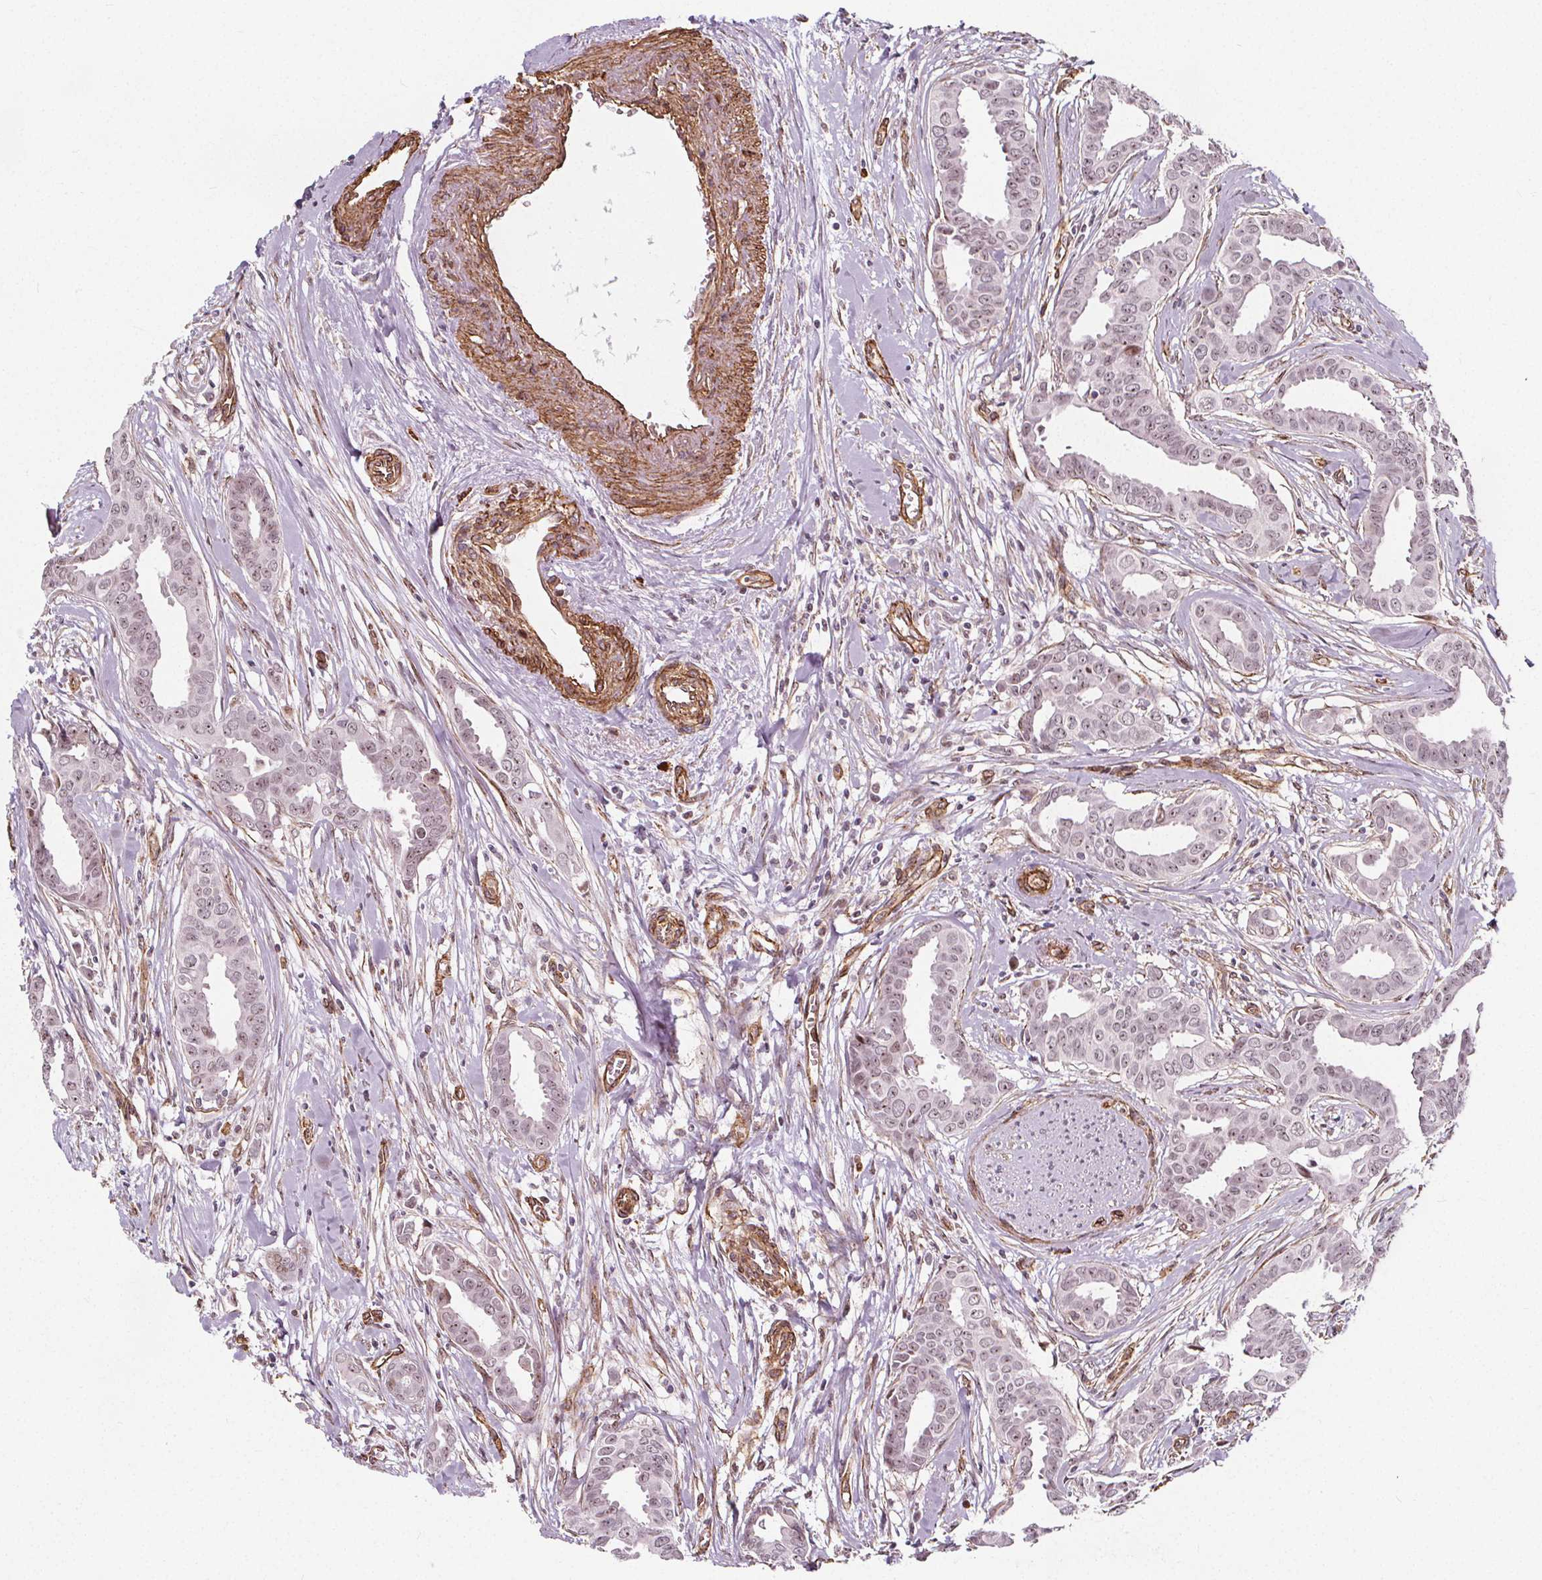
{"staining": {"intensity": "weak", "quantity": "25%-75%", "location": "nuclear"}, "tissue": "breast cancer", "cell_type": "Tumor cells", "image_type": "cancer", "snomed": [{"axis": "morphology", "description": "Duct carcinoma"}, {"axis": "topography", "description": "Breast"}], "caption": "Protein staining shows weak nuclear positivity in about 25%-75% of tumor cells in breast invasive ductal carcinoma.", "gene": "HAS1", "patient": {"sex": "female", "age": 45}}